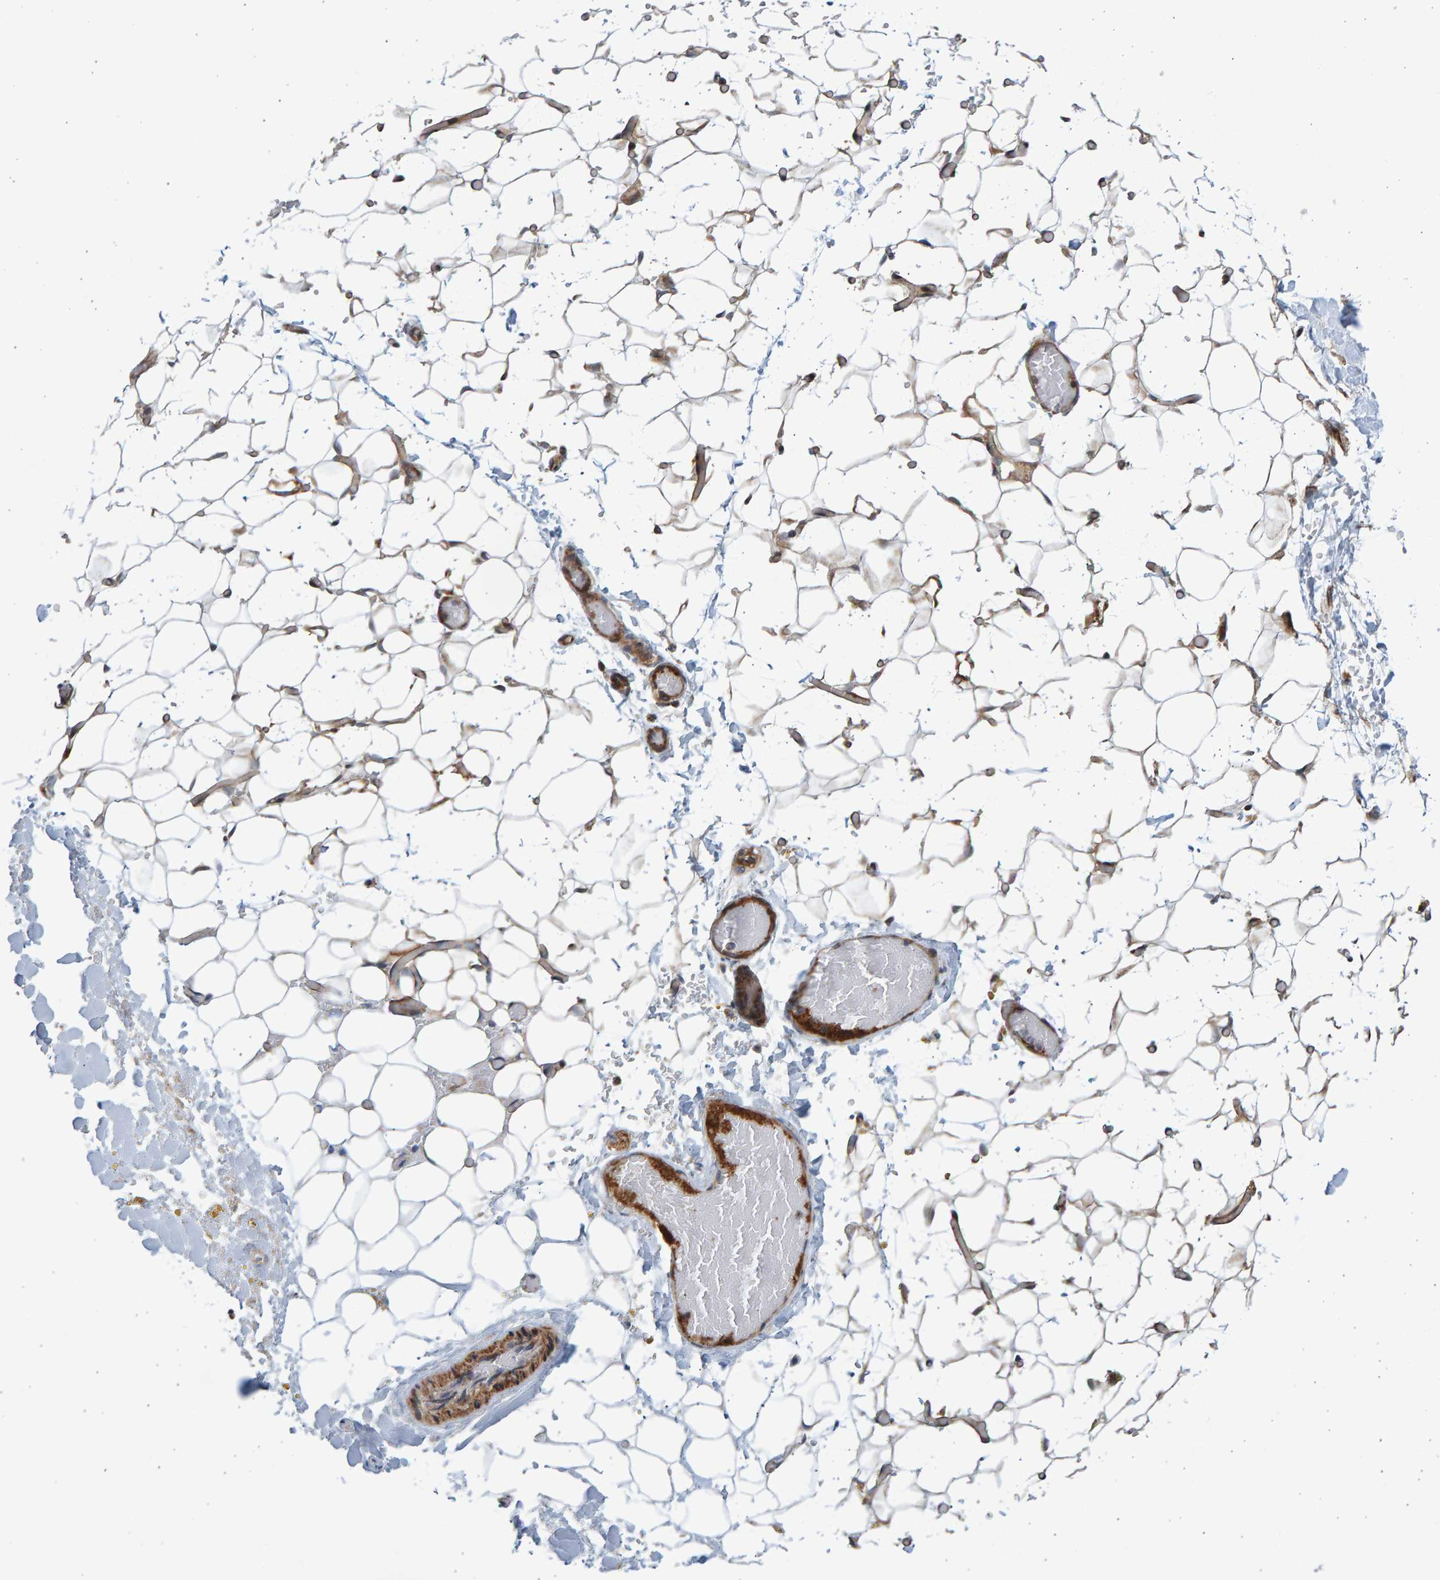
{"staining": {"intensity": "moderate", "quantity": "<25%", "location": "cytoplasmic/membranous"}, "tissue": "adipose tissue", "cell_type": "Adipocytes", "image_type": "normal", "snomed": [{"axis": "morphology", "description": "Normal tissue, NOS"}, {"axis": "topography", "description": "Kidney"}, {"axis": "topography", "description": "Peripheral nerve tissue"}], "caption": "Immunohistochemical staining of unremarkable adipose tissue shows low levels of moderate cytoplasmic/membranous expression in approximately <25% of adipocytes. The protein of interest is stained brown, and the nuclei are stained in blue (DAB IHC with brightfield microscopy, high magnification).", "gene": "LRBA", "patient": {"sex": "male", "age": 7}}